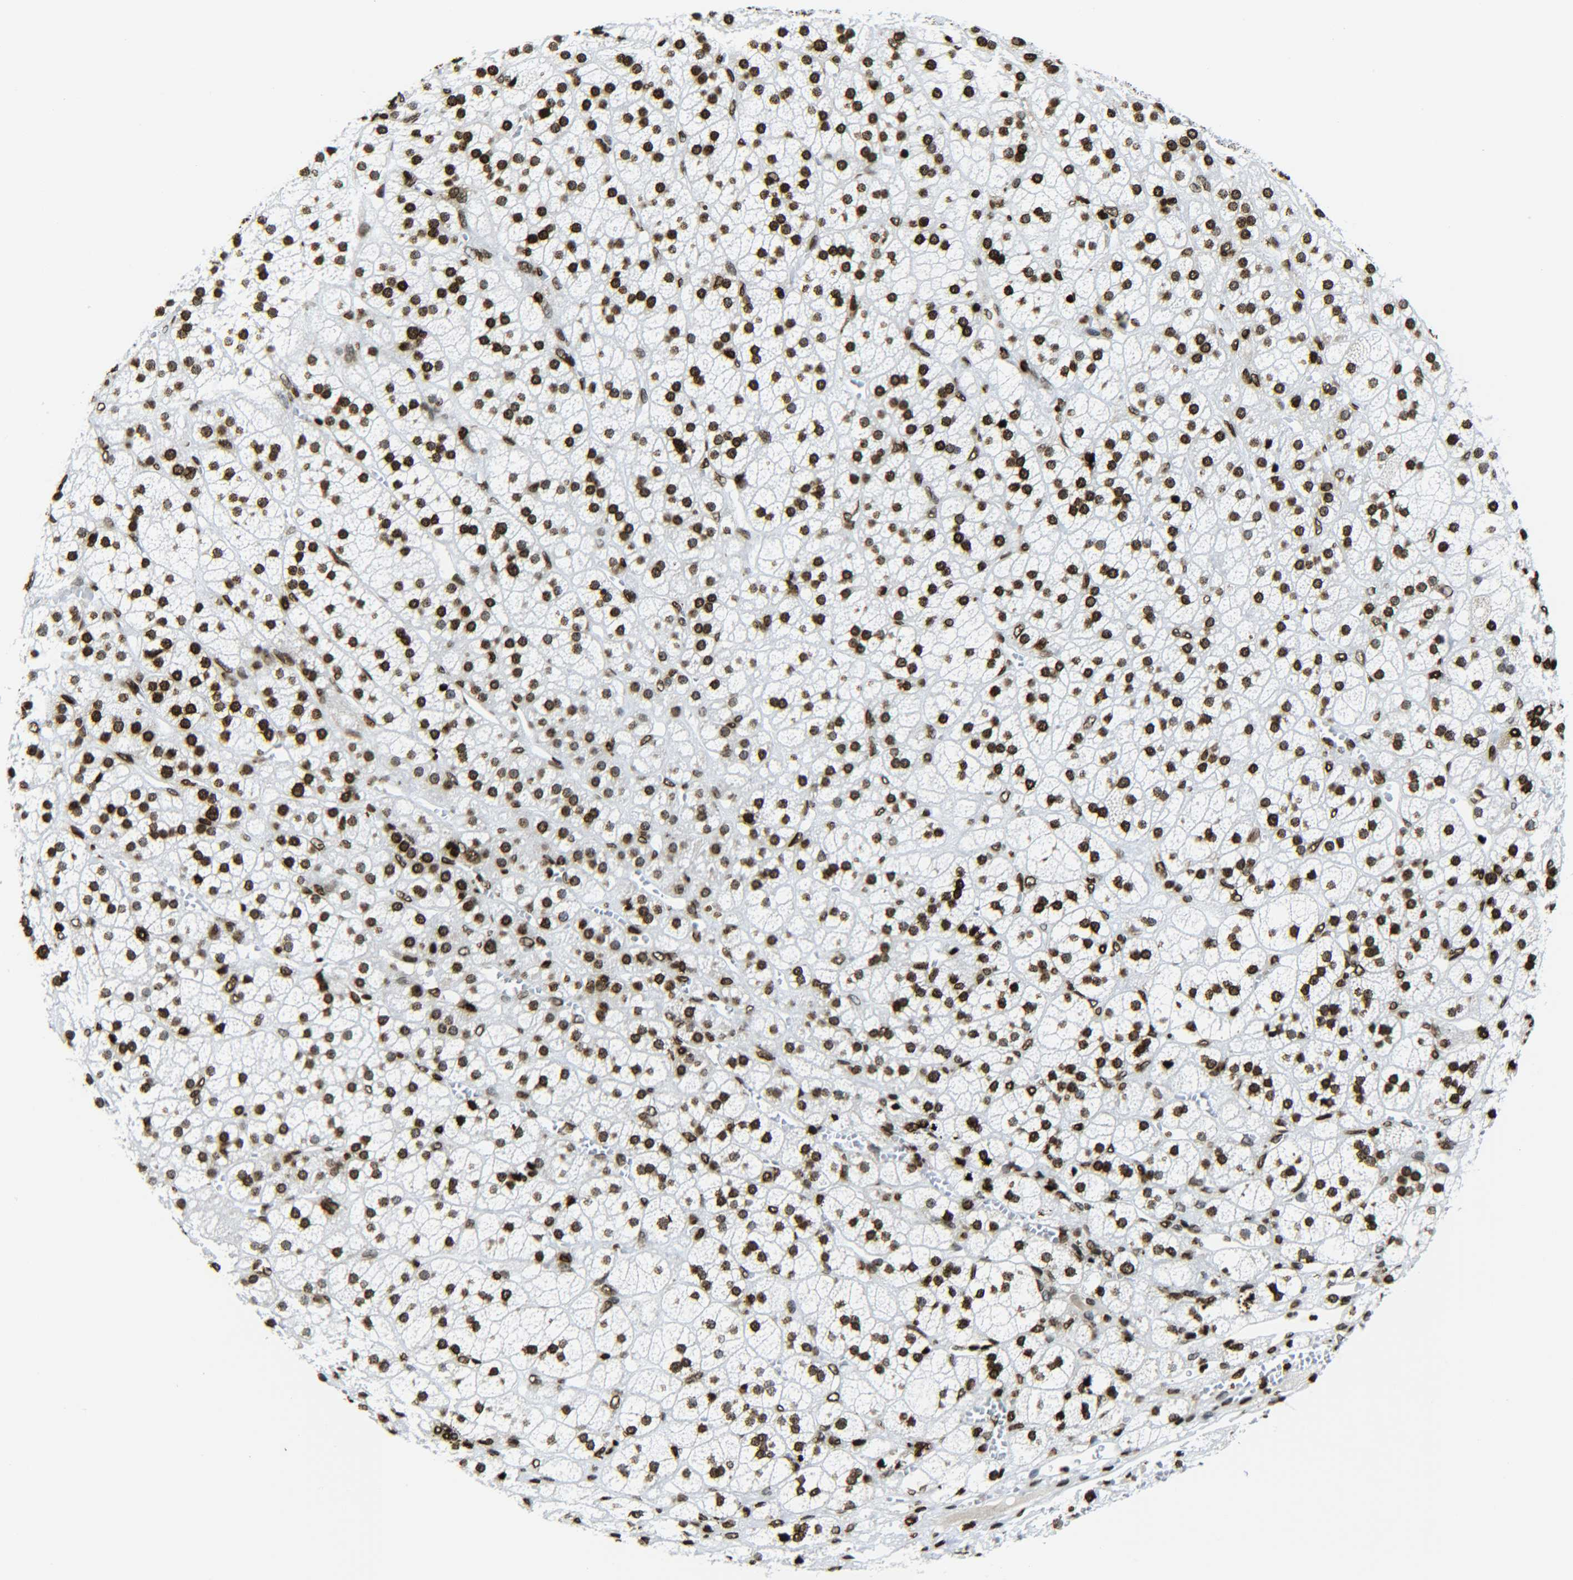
{"staining": {"intensity": "strong", "quantity": ">75%", "location": "nuclear"}, "tissue": "adrenal gland", "cell_type": "Glandular cells", "image_type": "normal", "snomed": [{"axis": "morphology", "description": "Normal tissue, NOS"}, {"axis": "topography", "description": "Adrenal gland"}], "caption": "A photomicrograph of adrenal gland stained for a protein displays strong nuclear brown staining in glandular cells. Immunohistochemistry (ihc) stains the protein in brown and the nuclei are stained blue.", "gene": "H2AX", "patient": {"sex": "male", "age": 56}}